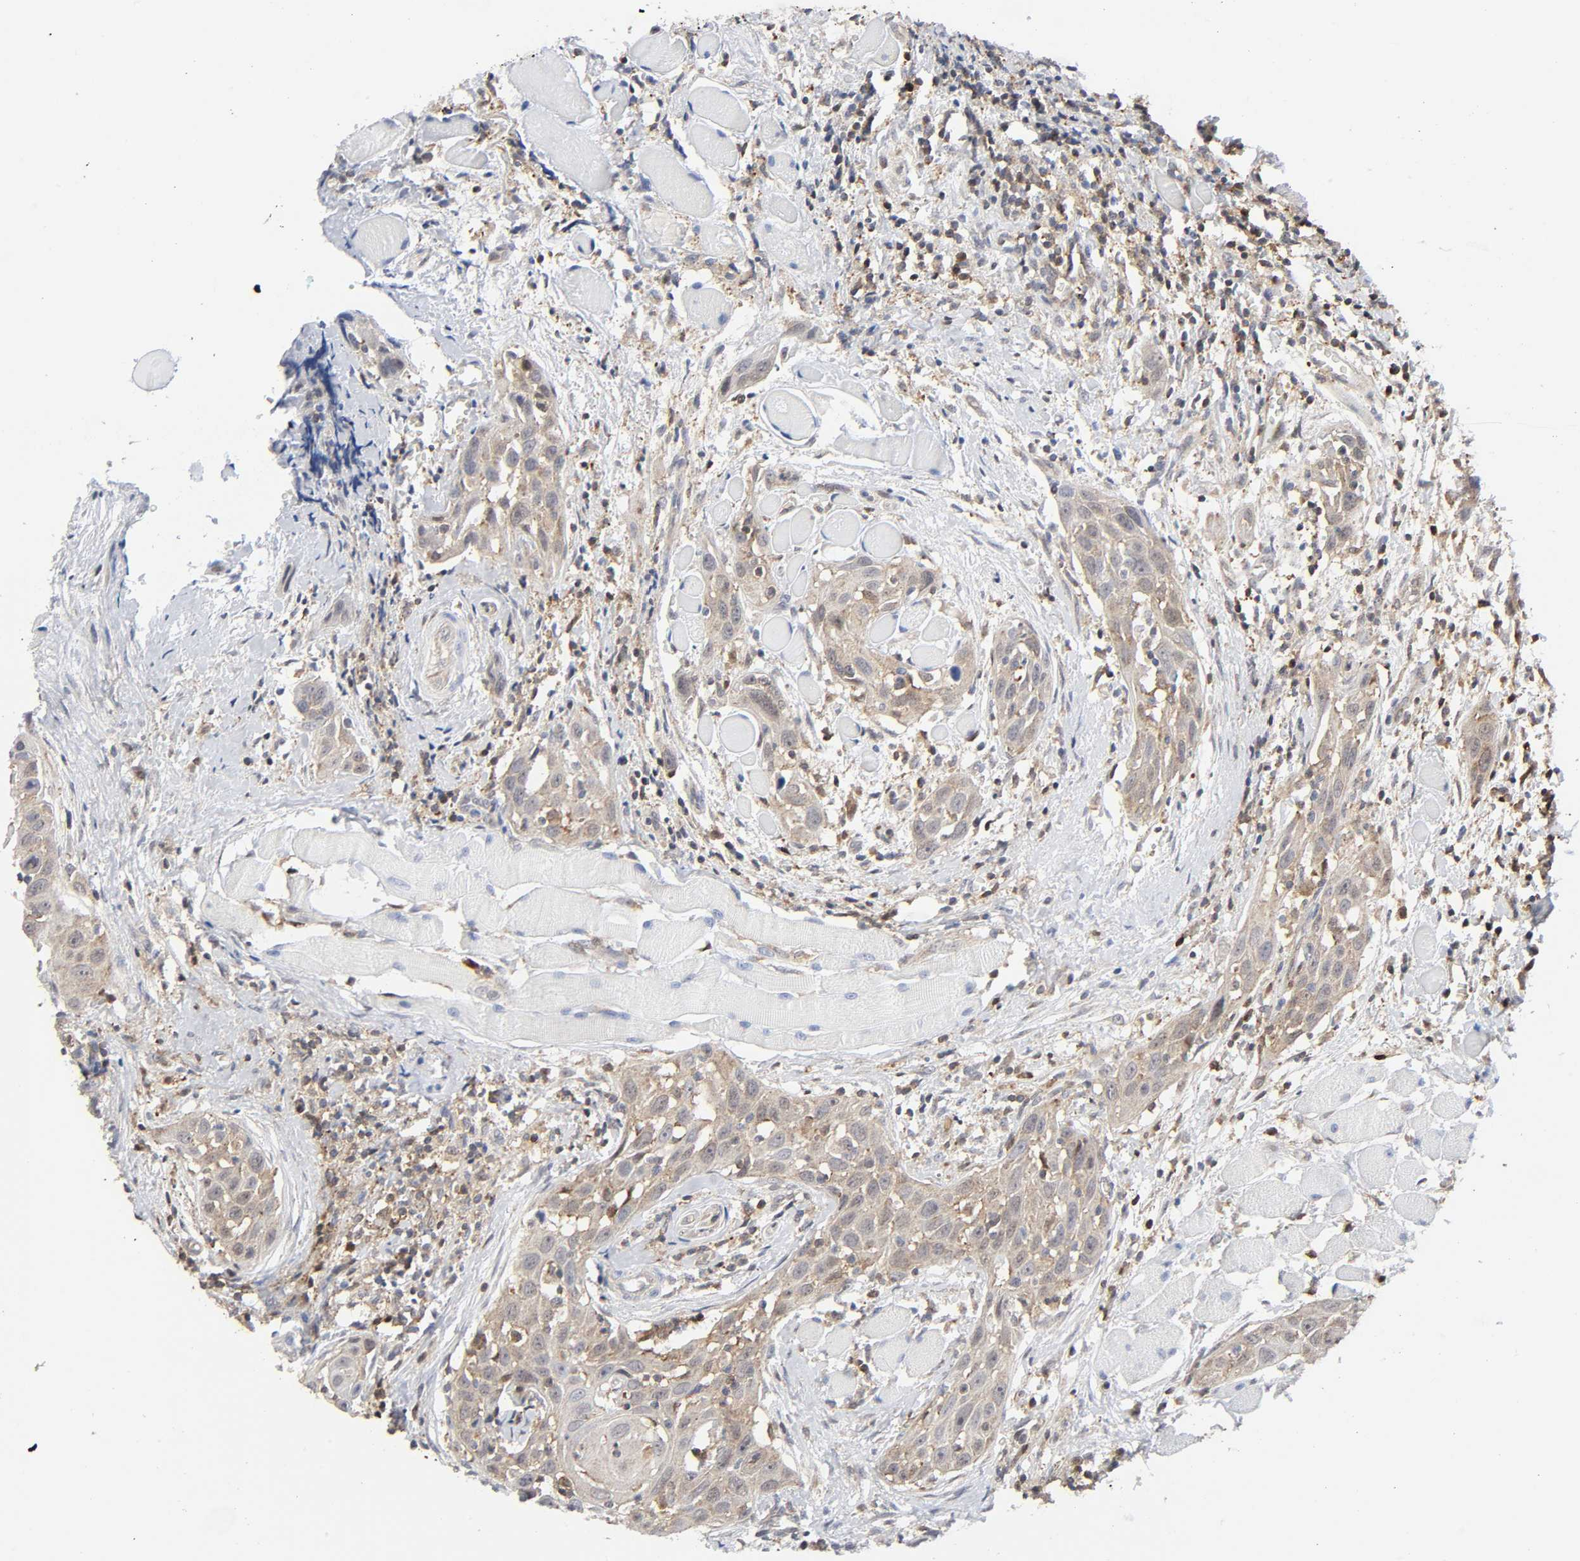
{"staining": {"intensity": "weak", "quantity": ">75%", "location": "cytoplasmic/membranous"}, "tissue": "head and neck cancer", "cell_type": "Tumor cells", "image_type": "cancer", "snomed": [{"axis": "morphology", "description": "Squamous cell carcinoma, NOS"}, {"axis": "topography", "description": "Oral tissue"}, {"axis": "topography", "description": "Head-Neck"}], "caption": "There is low levels of weak cytoplasmic/membranous positivity in tumor cells of head and neck cancer (squamous cell carcinoma), as demonstrated by immunohistochemical staining (brown color).", "gene": "MAPK1", "patient": {"sex": "female", "age": 50}}